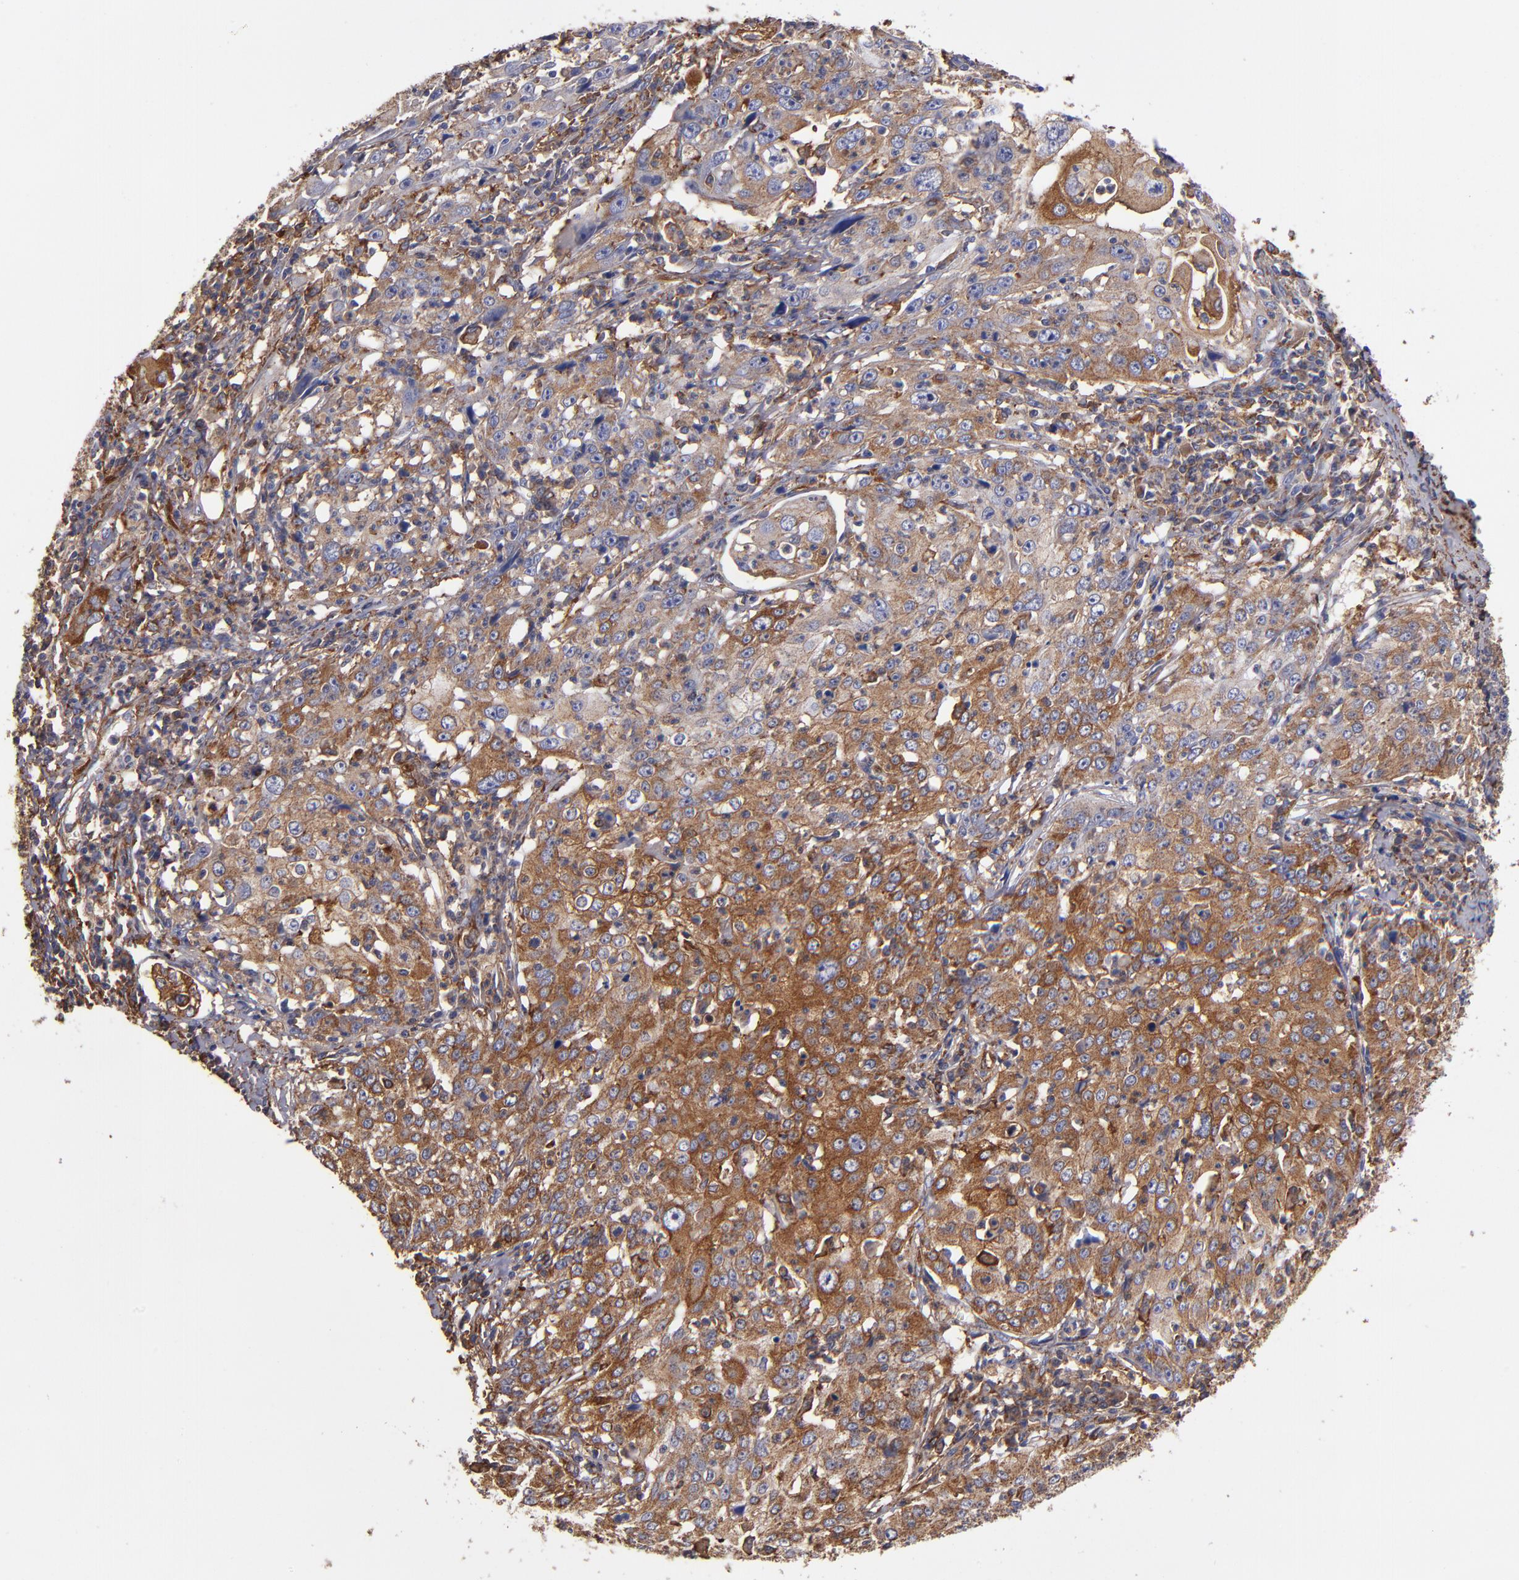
{"staining": {"intensity": "moderate", "quantity": "25%-75%", "location": "cytoplasmic/membranous"}, "tissue": "cervical cancer", "cell_type": "Tumor cells", "image_type": "cancer", "snomed": [{"axis": "morphology", "description": "Squamous cell carcinoma, NOS"}, {"axis": "topography", "description": "Cervix"}], "caption": "Immunohistochemistry micrograph of cervical cancer stained for a protein (brown), which demonstrates medium levels of moderate cytoplasmic/membranous positivity in approximately 25%-75% of tumor cells.", "gene": "MVP", "patient": {"sex": "female", "age": 39}}